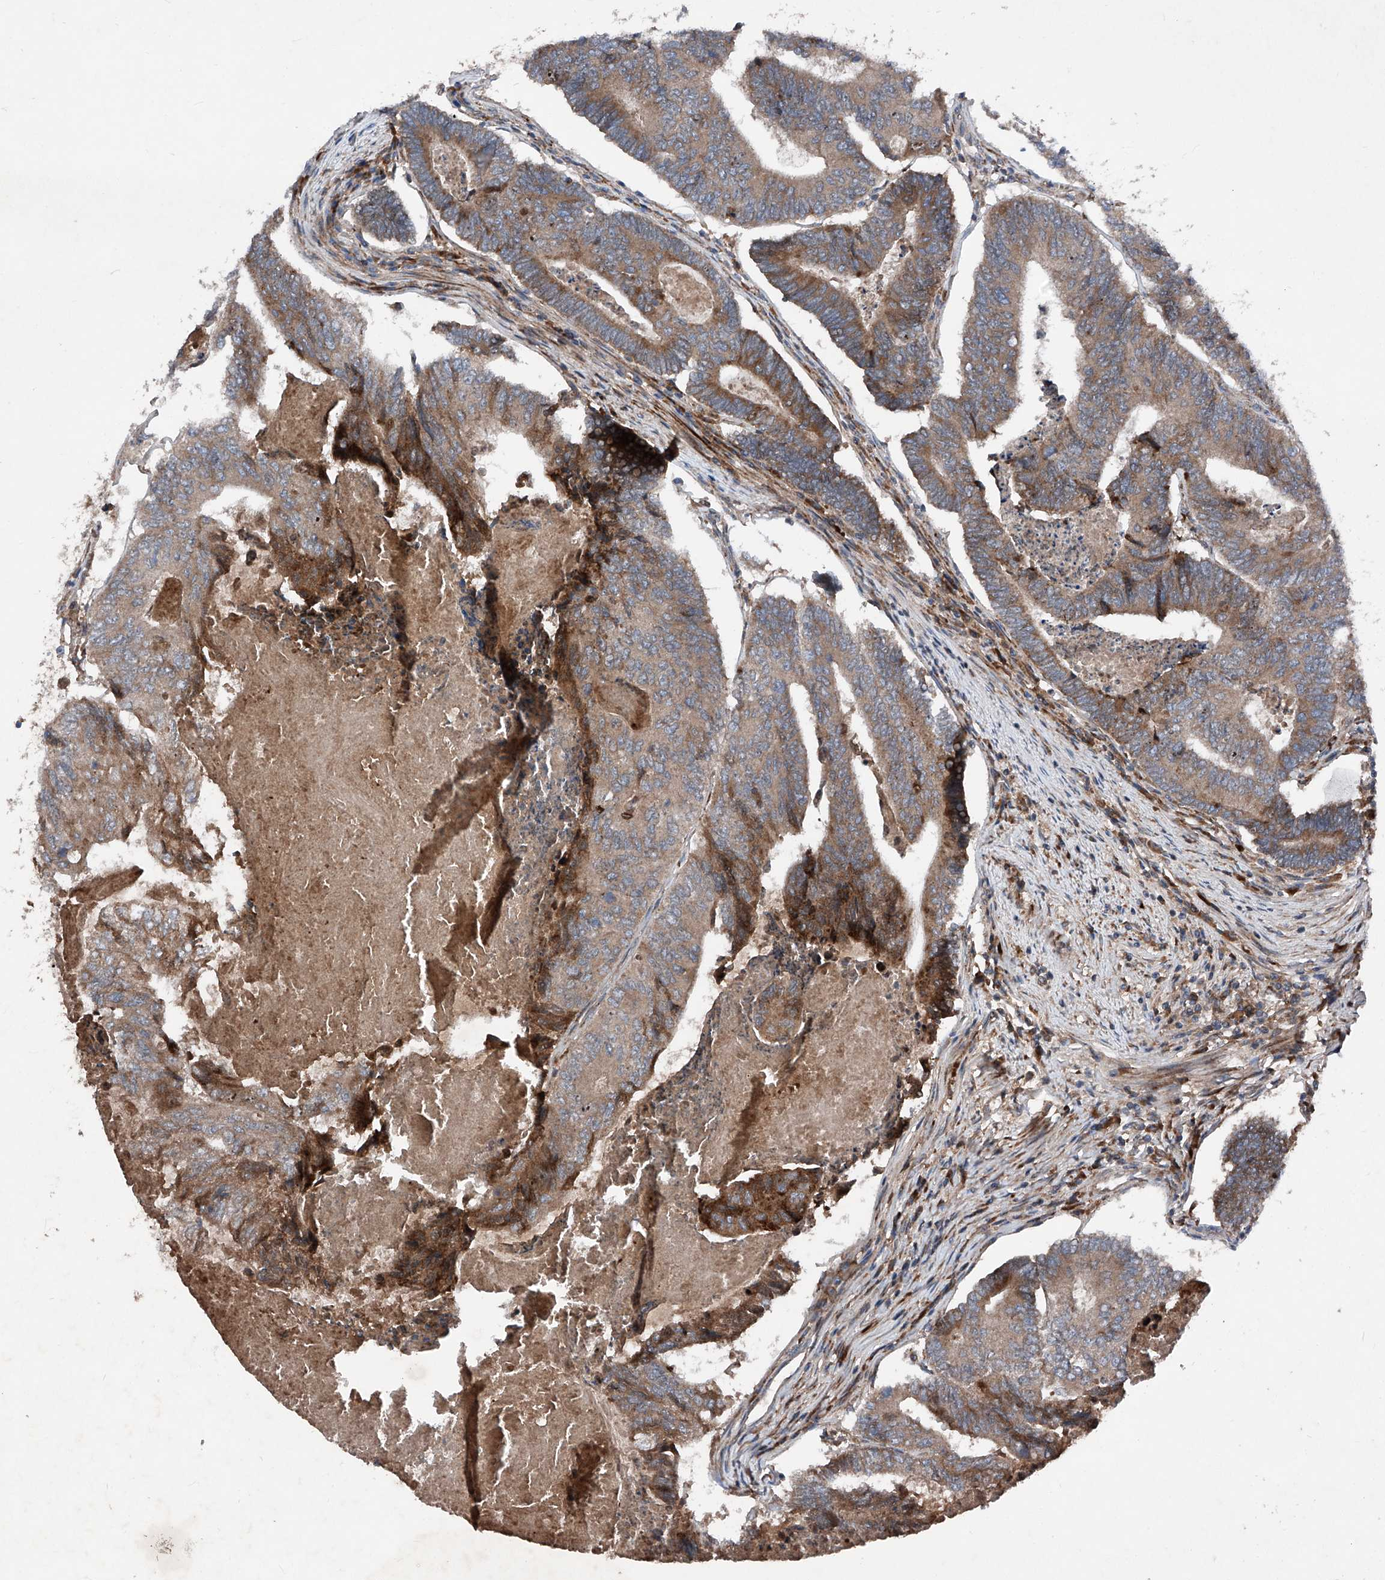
{"staining": {"intensity": "moderate", "quantity": ">75%", "location": "cytoplasmic/membranous"}, "tissue": "colorectal cancer", "cell_type": "Tumor cells", "image_type": "cancer", "snomed": [{"axis": "morphology", "description": "Adenocarcinoma, NOS"}, {"axis": "topography", "description": "Colon"}], "caption": "The photomicrograph shows immunohistochemical staining of colorectal cancer (adenocarcinoma). There is moderate cytoplasmic/membranous expression is identified in approximately >75% of tumor cells.", "gene": "DAD1", "patient": {"sex": "female", "age": 67}}